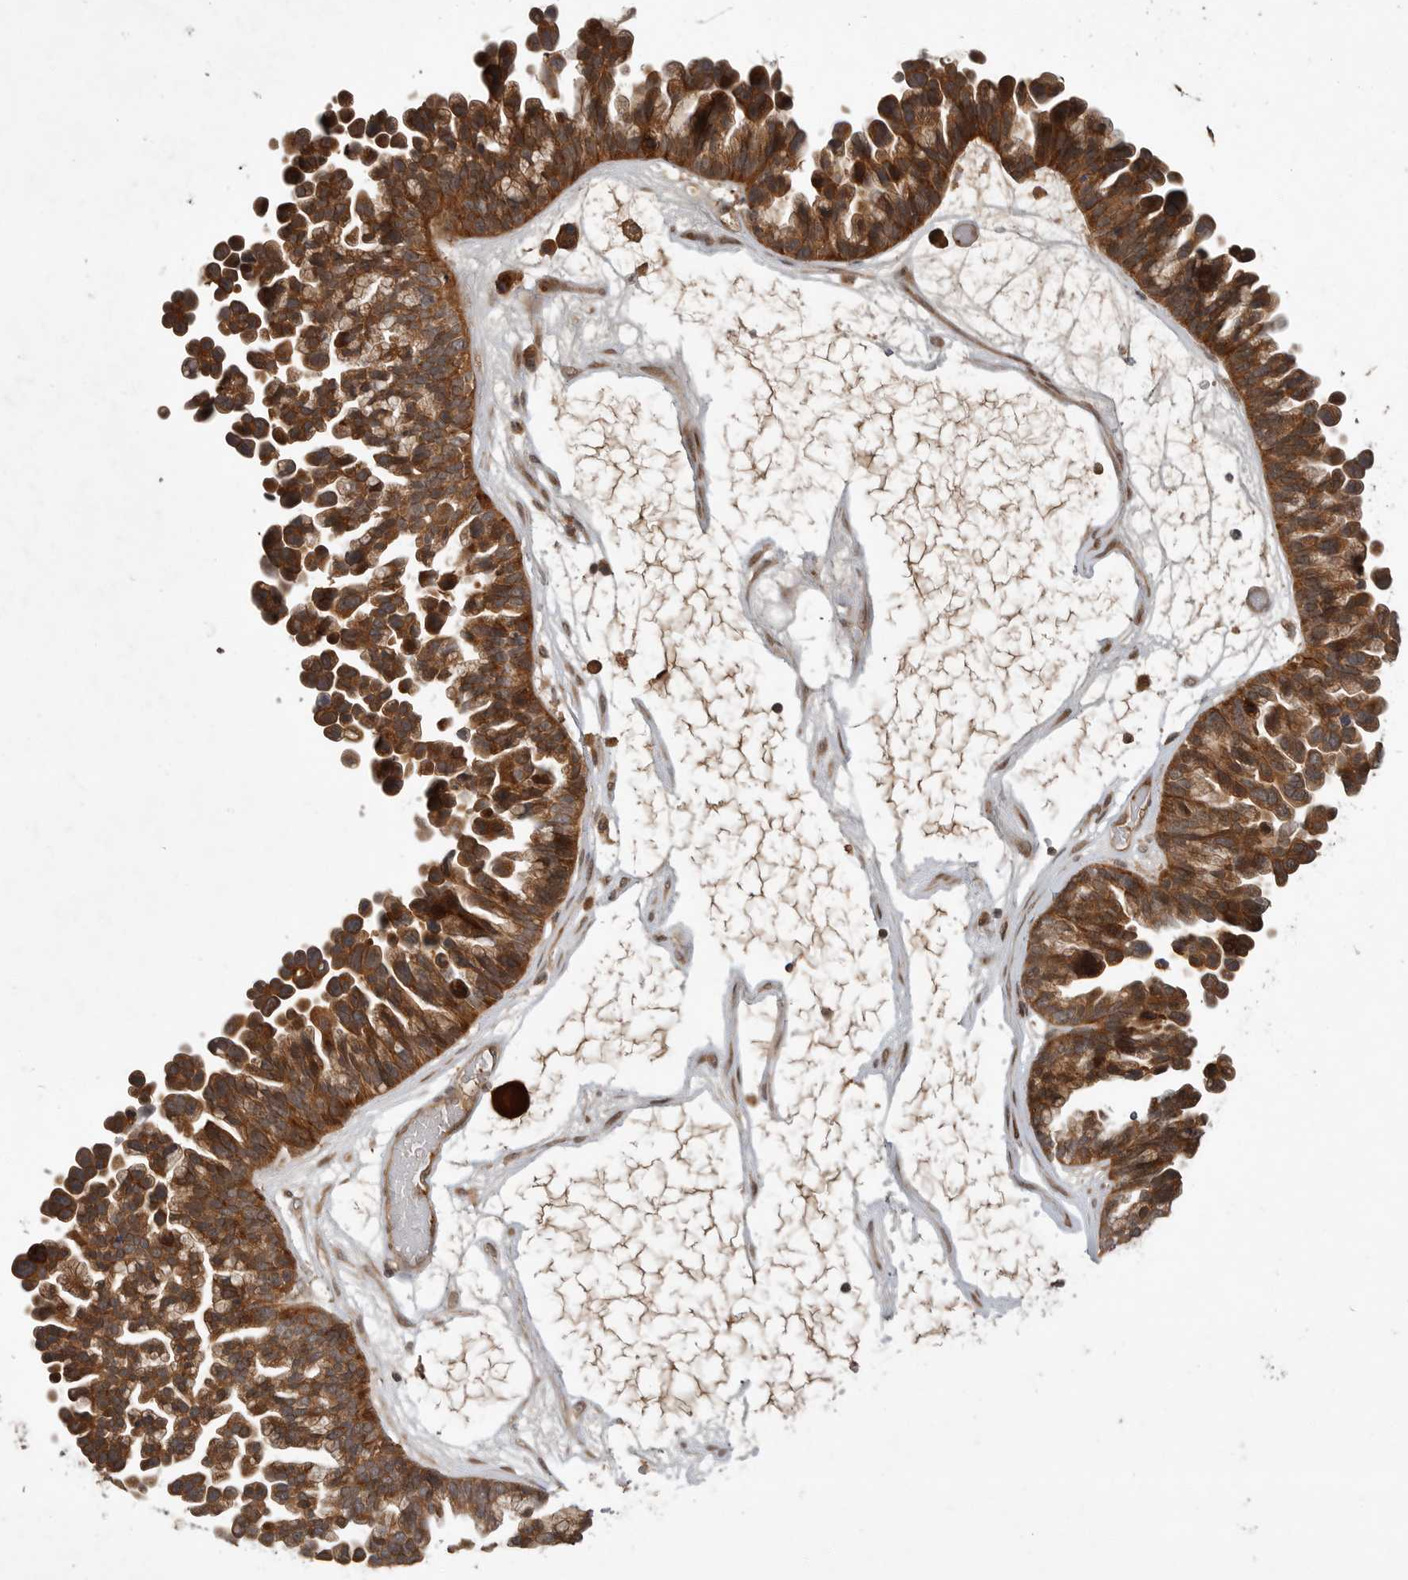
{"staining": {"intensity": "strong", "quantity": ">75%", "location": "cytoplasmic/membranous"}, "tissue": "ovarian cancer", "cell_type": "Tumor cells", "image_type": "cancer", "snomed": [{"axis": "morphology", "description": "Cystadenocarcinoma, serous, NOS"}, {"axis": "topography", "description": "Ovary"}], "caption": "Immunohistochemical staining of human serous cystadenocarcinoma (ovarian) shows high levels of strong cytoplasmic/membranous expression in approximately >75% of tumor cells. Using DAB (brown) and hematoxylin (blue) stains, captured at high magnification using brightfield microscopy.", "gene": "OSBPL9", "patient": {"sex": "female", "age": 56}}